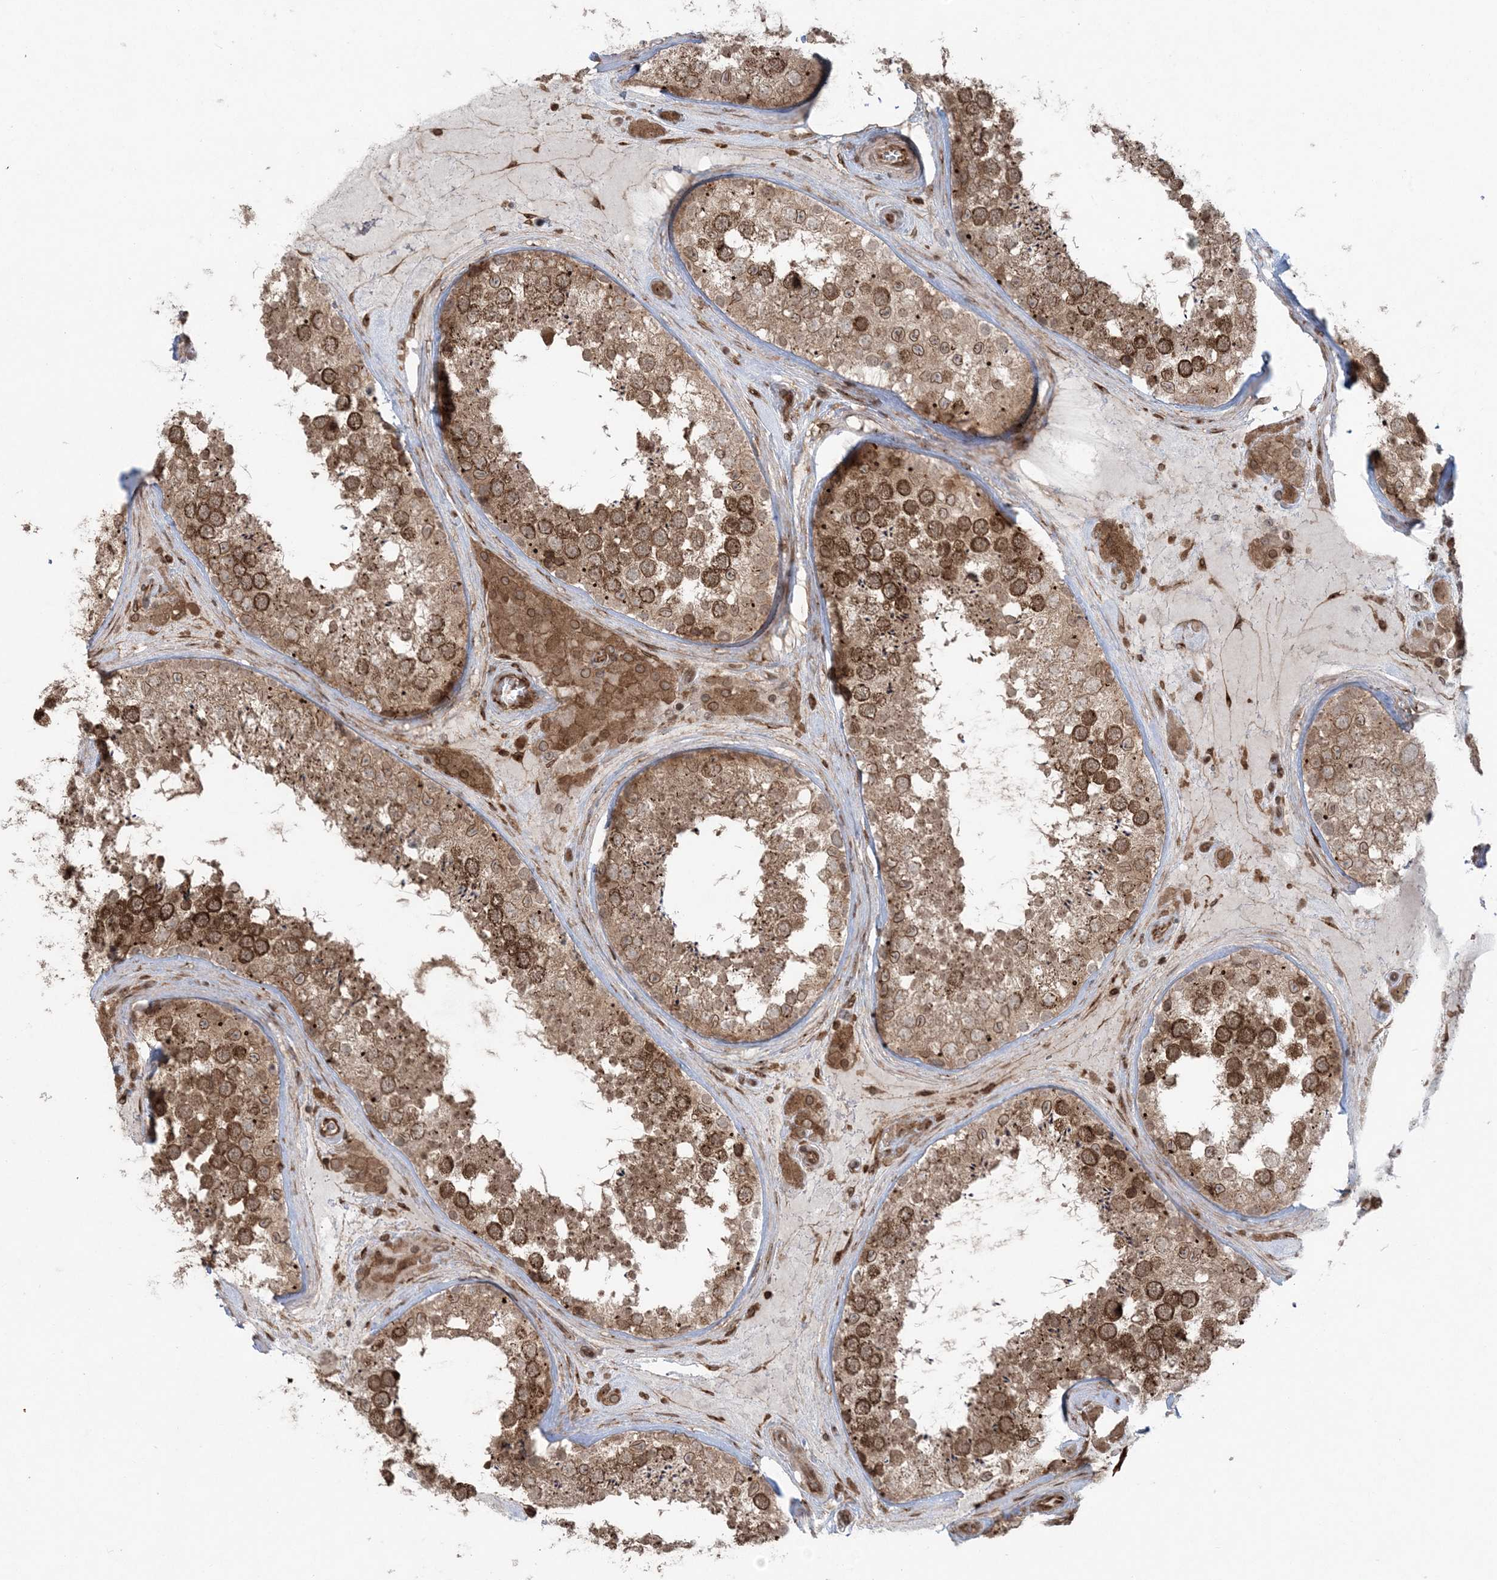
{"staining": {"intensity": "strong", "quantity": ">75%", "location": "cytoplasmic/membranous"}, "tissue": "testis", "cell_type": "Cells in seminiferous ducts", "image_type": "normal", "snomed": [{"axis": "morphology", "description": "Normal tissue, NOS"}, {"axis": "topography", "description": "Testis"}], "caption": "Brown immunohistochemical staining in normal human testis demonstrates strong cytoplasmic/membranous expression in about >75% of cells in seminiferous ducts. The staining is performed using DAB brown chromogen to label protein expression. The nuclei are counter-stained blue using hematoxylin.", "gene": "DDX19B", "patient": {"sex": "male", "age": 46}}